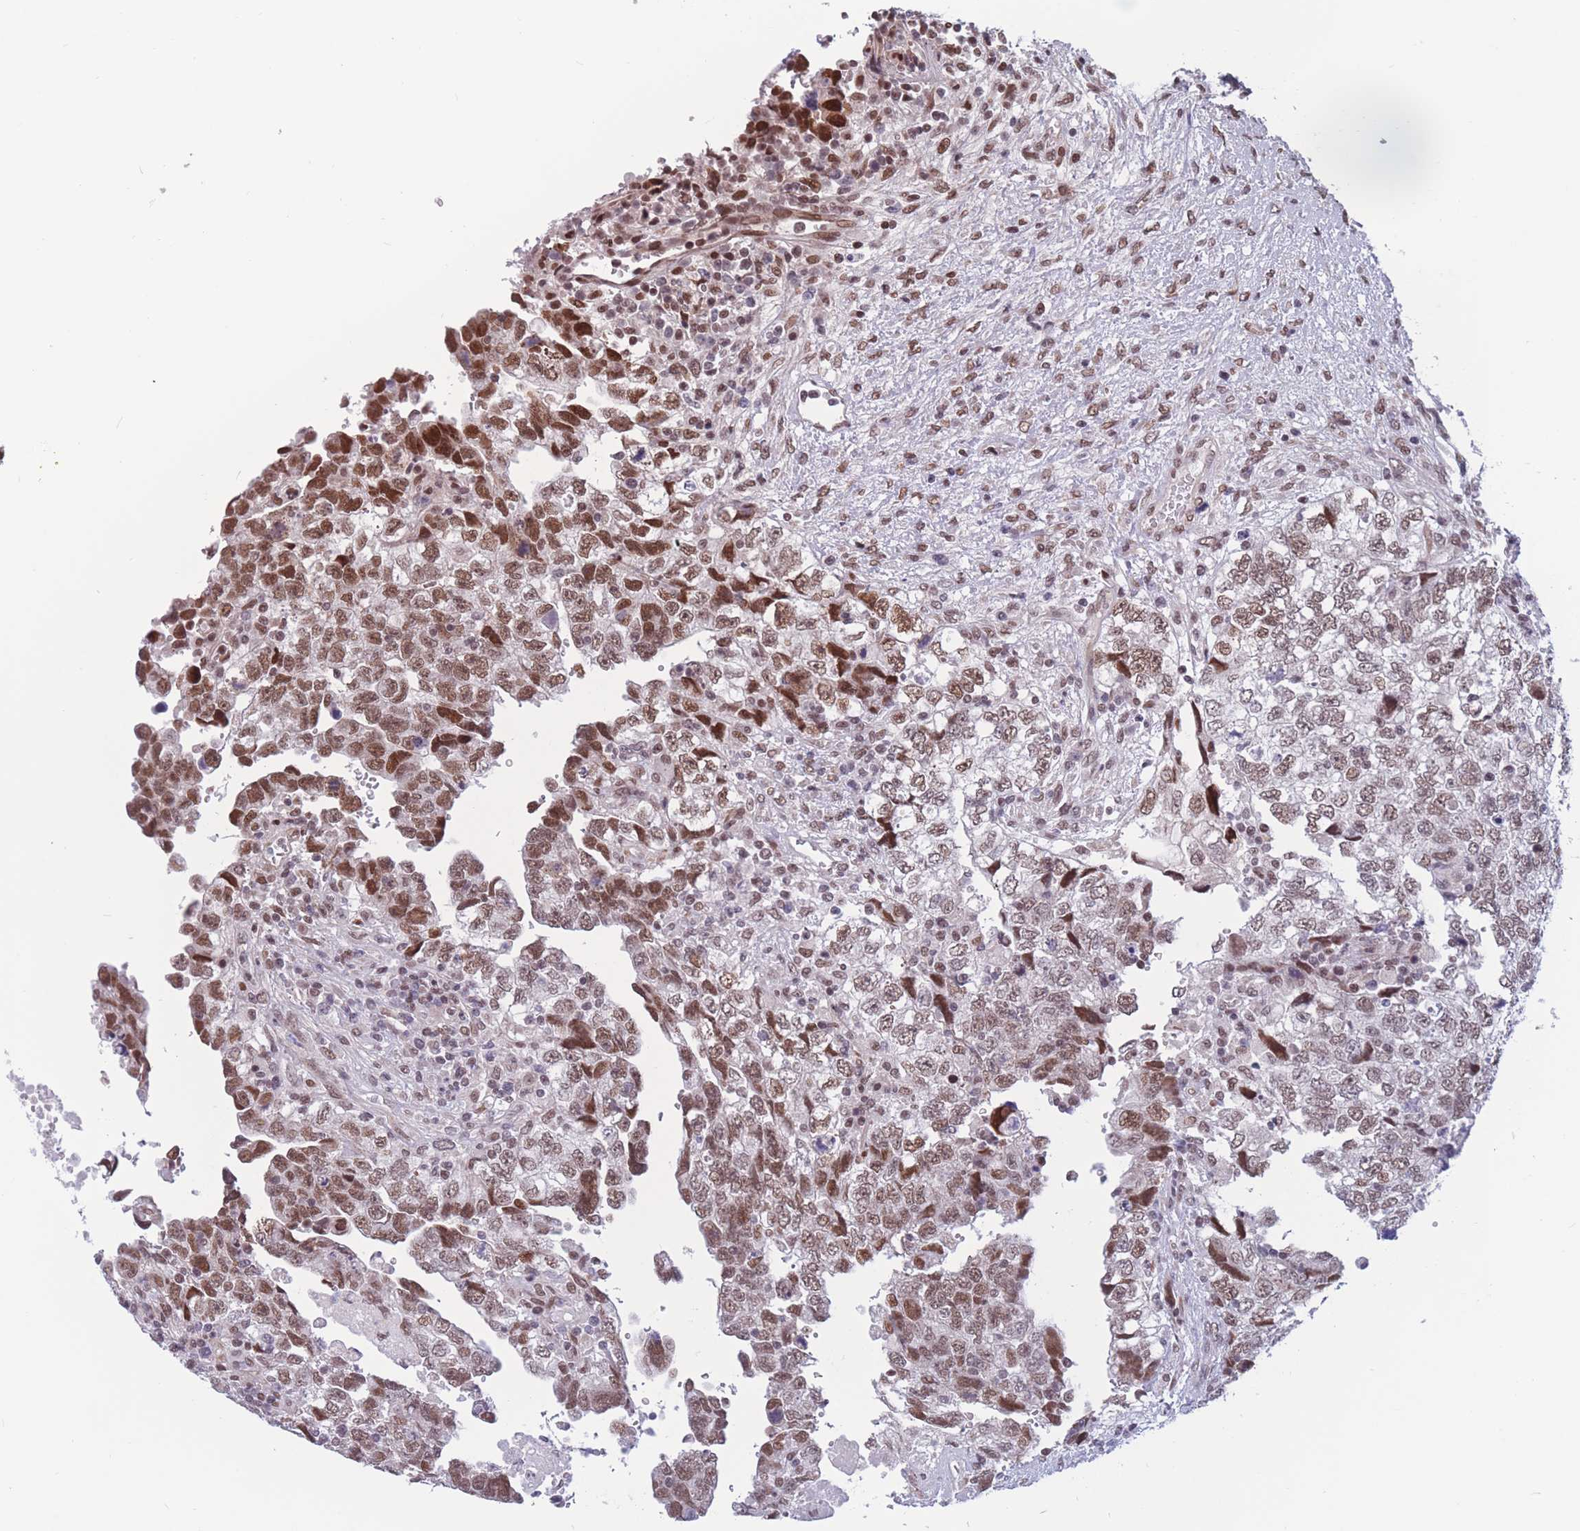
{"staining": {"intensity": "moderate", "quantity": ">75%", "location": "nuclear"}, "tissue": "testis cancer", "cell_type": "Tumor cells", "image_type": "cancer", "snomed": [{"axis": "morphology", "description": "Carcinoma, Embryonal, NOS"}, {"axis": "topography", "description": "Testis"}], "caption": "Protein staining by immunohistochemistry exhibits moderate nuclear expression in approximately >75% of tumor cells in embryonal carcinoma (testis).", "gene": "BCL9L", "patient": {"sex": "male", "age": 37}}